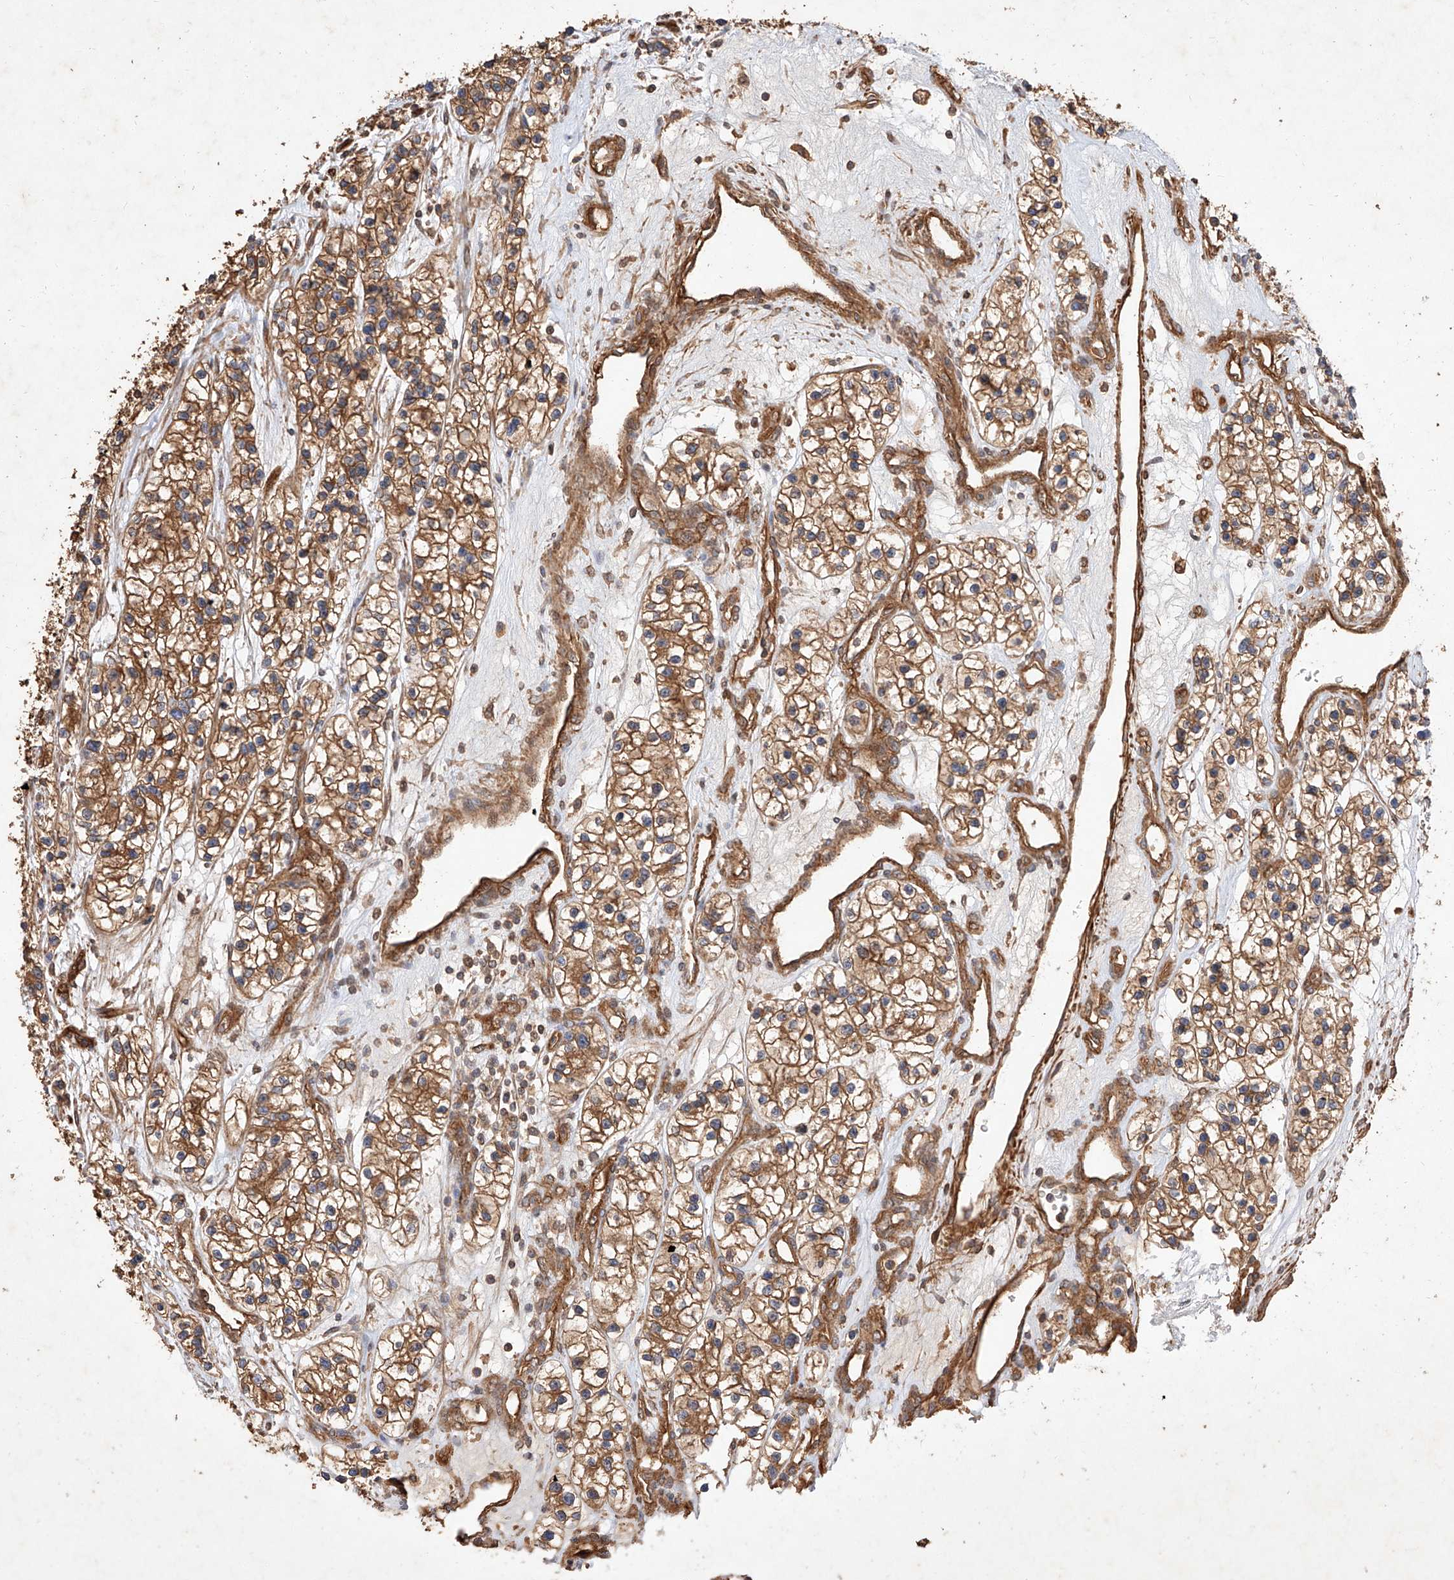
{"staining": {"intensity": "moderate", "quantity": ">75%", "location": "cytoplasmic/membranous"}, "tissue": "renal cancer", "cell_type": "Tumor cells", "image_type": "cancer", "snomed": [{"axis": "morphology", "description": "Adenocarcinoma, NOS"}, {"axis": "topography", "description": "Kidney"}], "caption": "DAB (3,3'-diaminobenzidine) immunohistochemical staining of renal cancer demonstrates moderate cytoplasmic/membranous protein expression in about >75% of tumor cells.", "gene": "GHDC", "patient": {"sex": "female", "age": 57}}